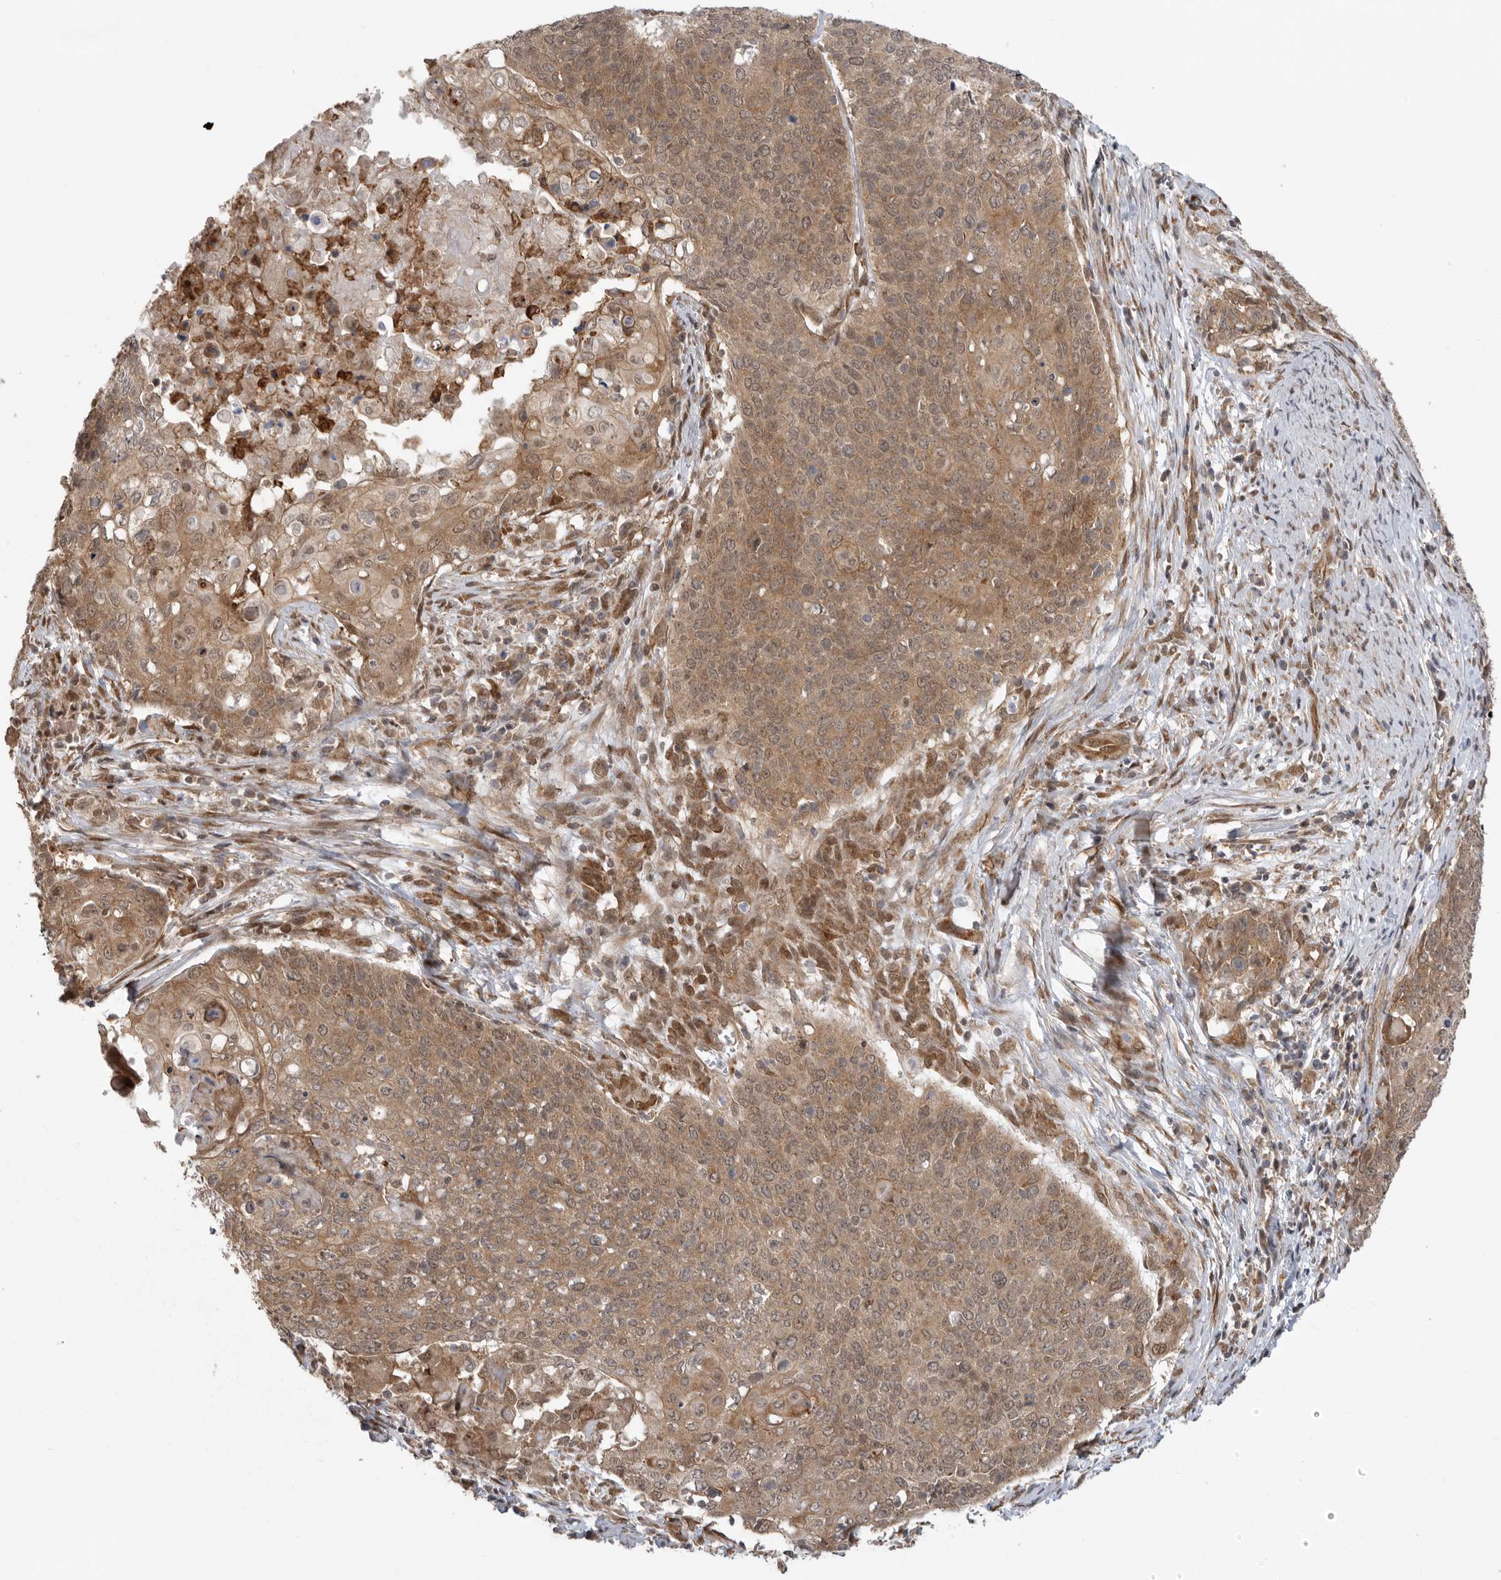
{"staining": {"intensity": "moderate", "quantity": ">75%", "location": "cytoplasmic/membranous"}, "tissue": "cervical cancer", "cell_type": "Tumor cells", "image_type": "cancer", "snomed": [{"axis": "morphology", "description": "Squamous cell carcinoma, NOS"}, {"axis": "topography", "description": "Cervix"}], "caption": "Cervical cancer (squamous cell carcinoma) tissue displays moderate cytoplasmic/membranous positivity in approximately >75% of tumor cells, visualized by immunohistochemistry. Using DAB (3,3'-diaminobenzidine) (brown) and hematoxylin (blue) stains, captured at high magnification using brightfield microscopy.", "gene": "VPS50", "patient": {"sex": "female", "age": 39}}